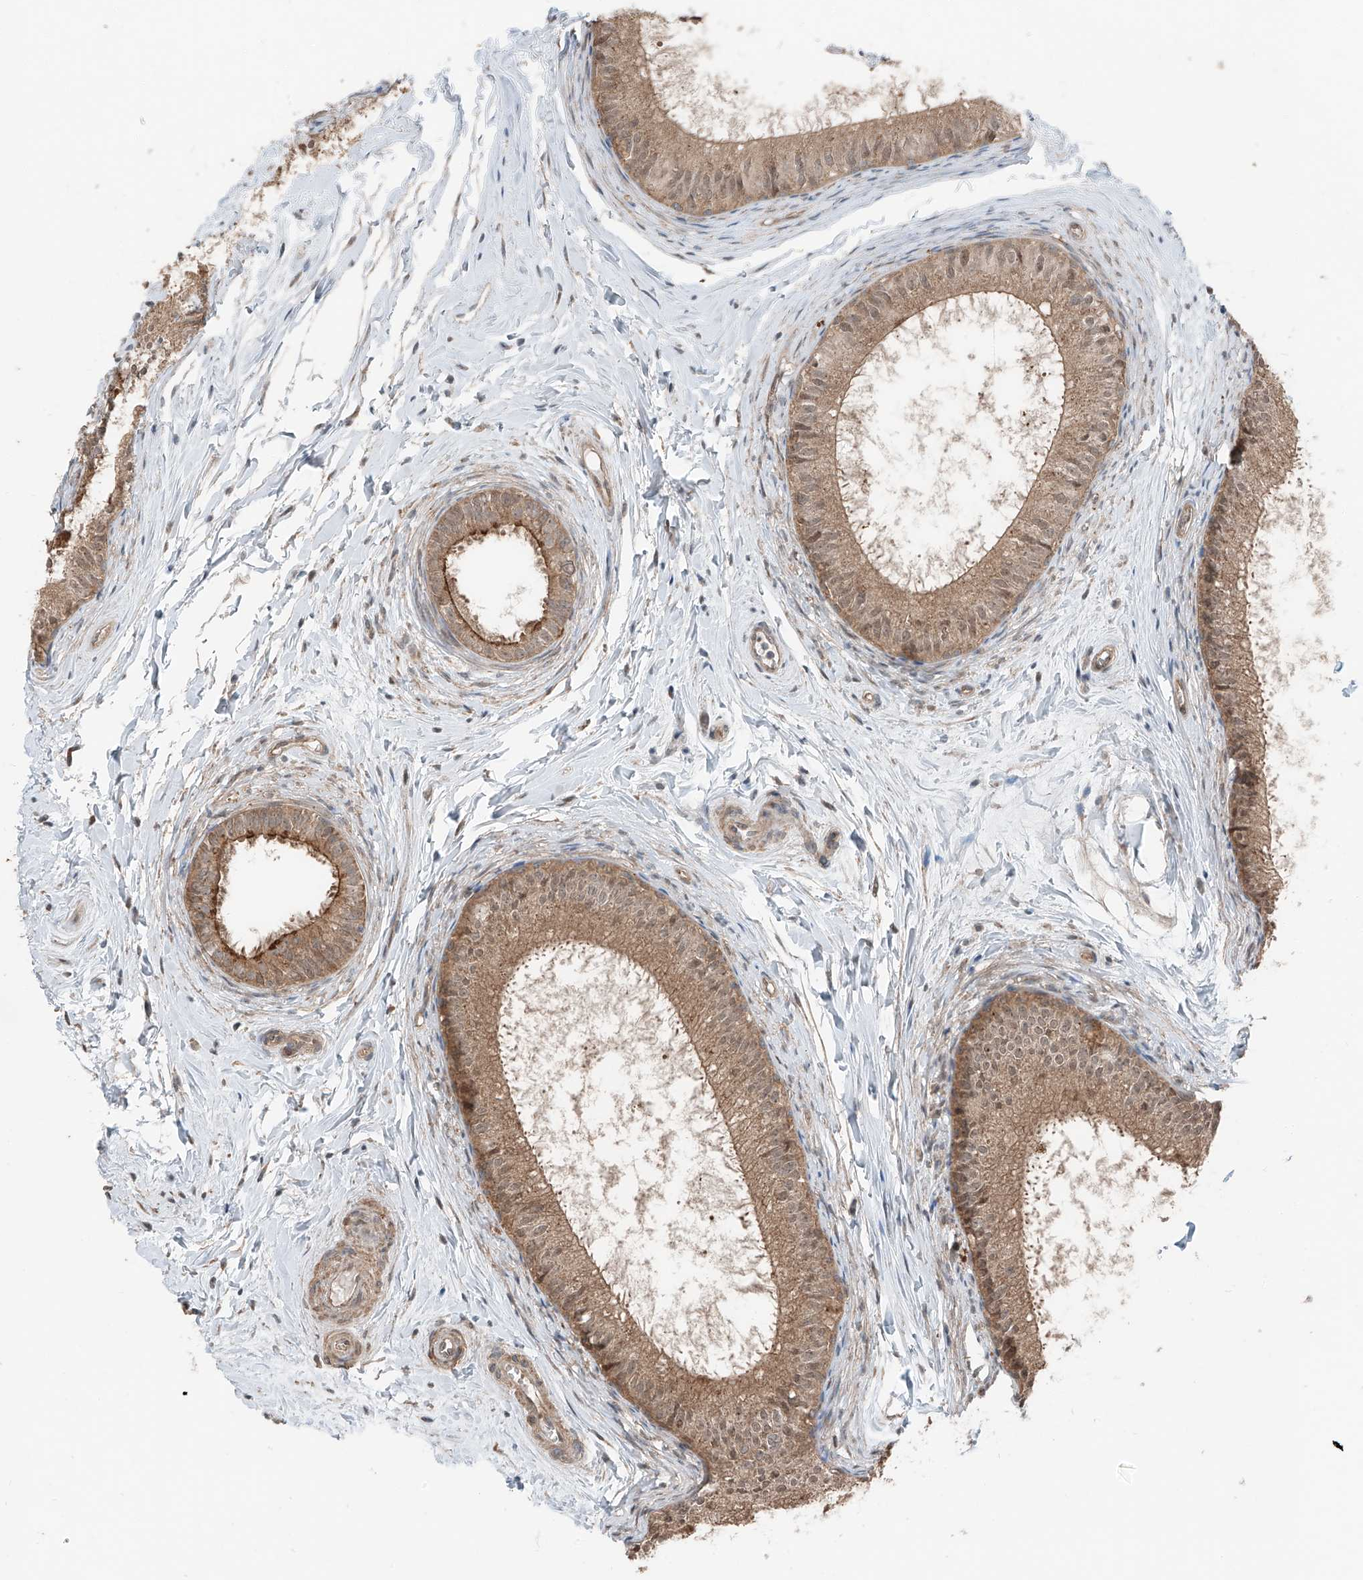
{"staining": {"intensity": "moderate", "quantity": ">75%", "location": "cytoplasmic/membranous,nuclear"}, "tissue": "epididymis", "cell_type": "Glandular cells", "image_type": "normal", "snomed": [{"axis": "morphology", "description": "Normal tissue, NOS"}, {"axis": "topography", "description": "Epididymis"}], "caption": "Brown immunohistochemical staining in benign human epididymis displays moderate cytoplasmic/membranous,nuclear staining in approximately >75% of glandular cells.", "gene": "CEP162", "patient": {"sex": "male", "age": 34}}